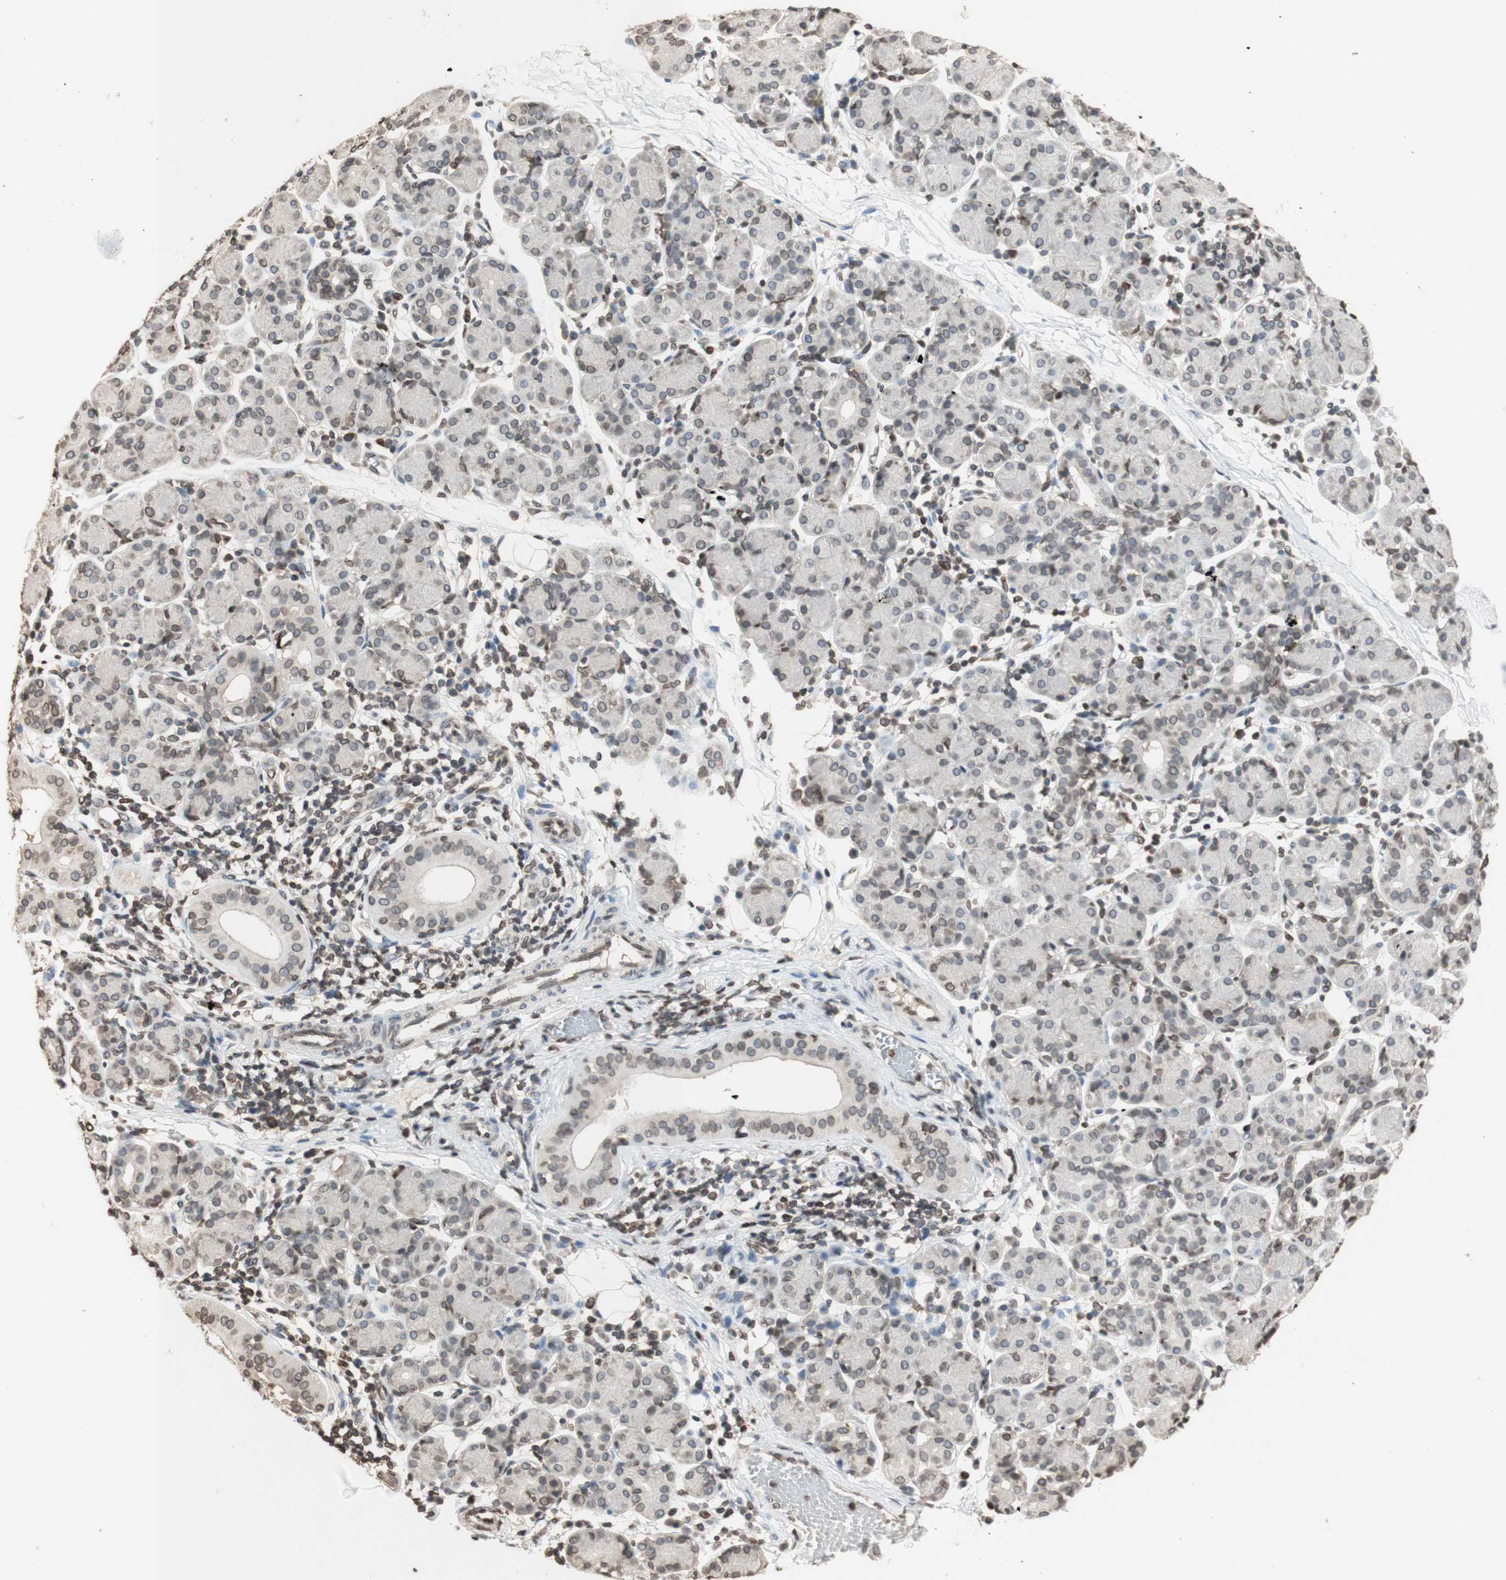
{"staining": {"intensity": "weak", "quantity": "25%-75%", "location": "cytoplasmic/membranous,nuclear"}, "tissue": "salivary gland", "cell_type": "Glandular cells", "image_type": "normal", "snomed": [{"axis": "morphology", "description": "Normal tissue, NOS"}, {"axis": "morphology", "description": "Inflammation, NOS"}, {"axis": "topography", "description": "Lymph node"}, {"axis": "topography", "description": "Salivary gland"}], "caption": "High-magnification brightfield microscopy of unremarkable salivary gland stained with DAB (3,3'-diaminobenzidine) (brown) and counterstained with hematoxylin (blue). glandular cells exhibit weak cytoplasmic/membranous,nuclear positivity is appreciated in approximately25%-75% of cells. (DAB IHC with brightfield microscopy, high magnification).", "gene": "TMPO", "patient": {"sex": "male", "age": 3}}